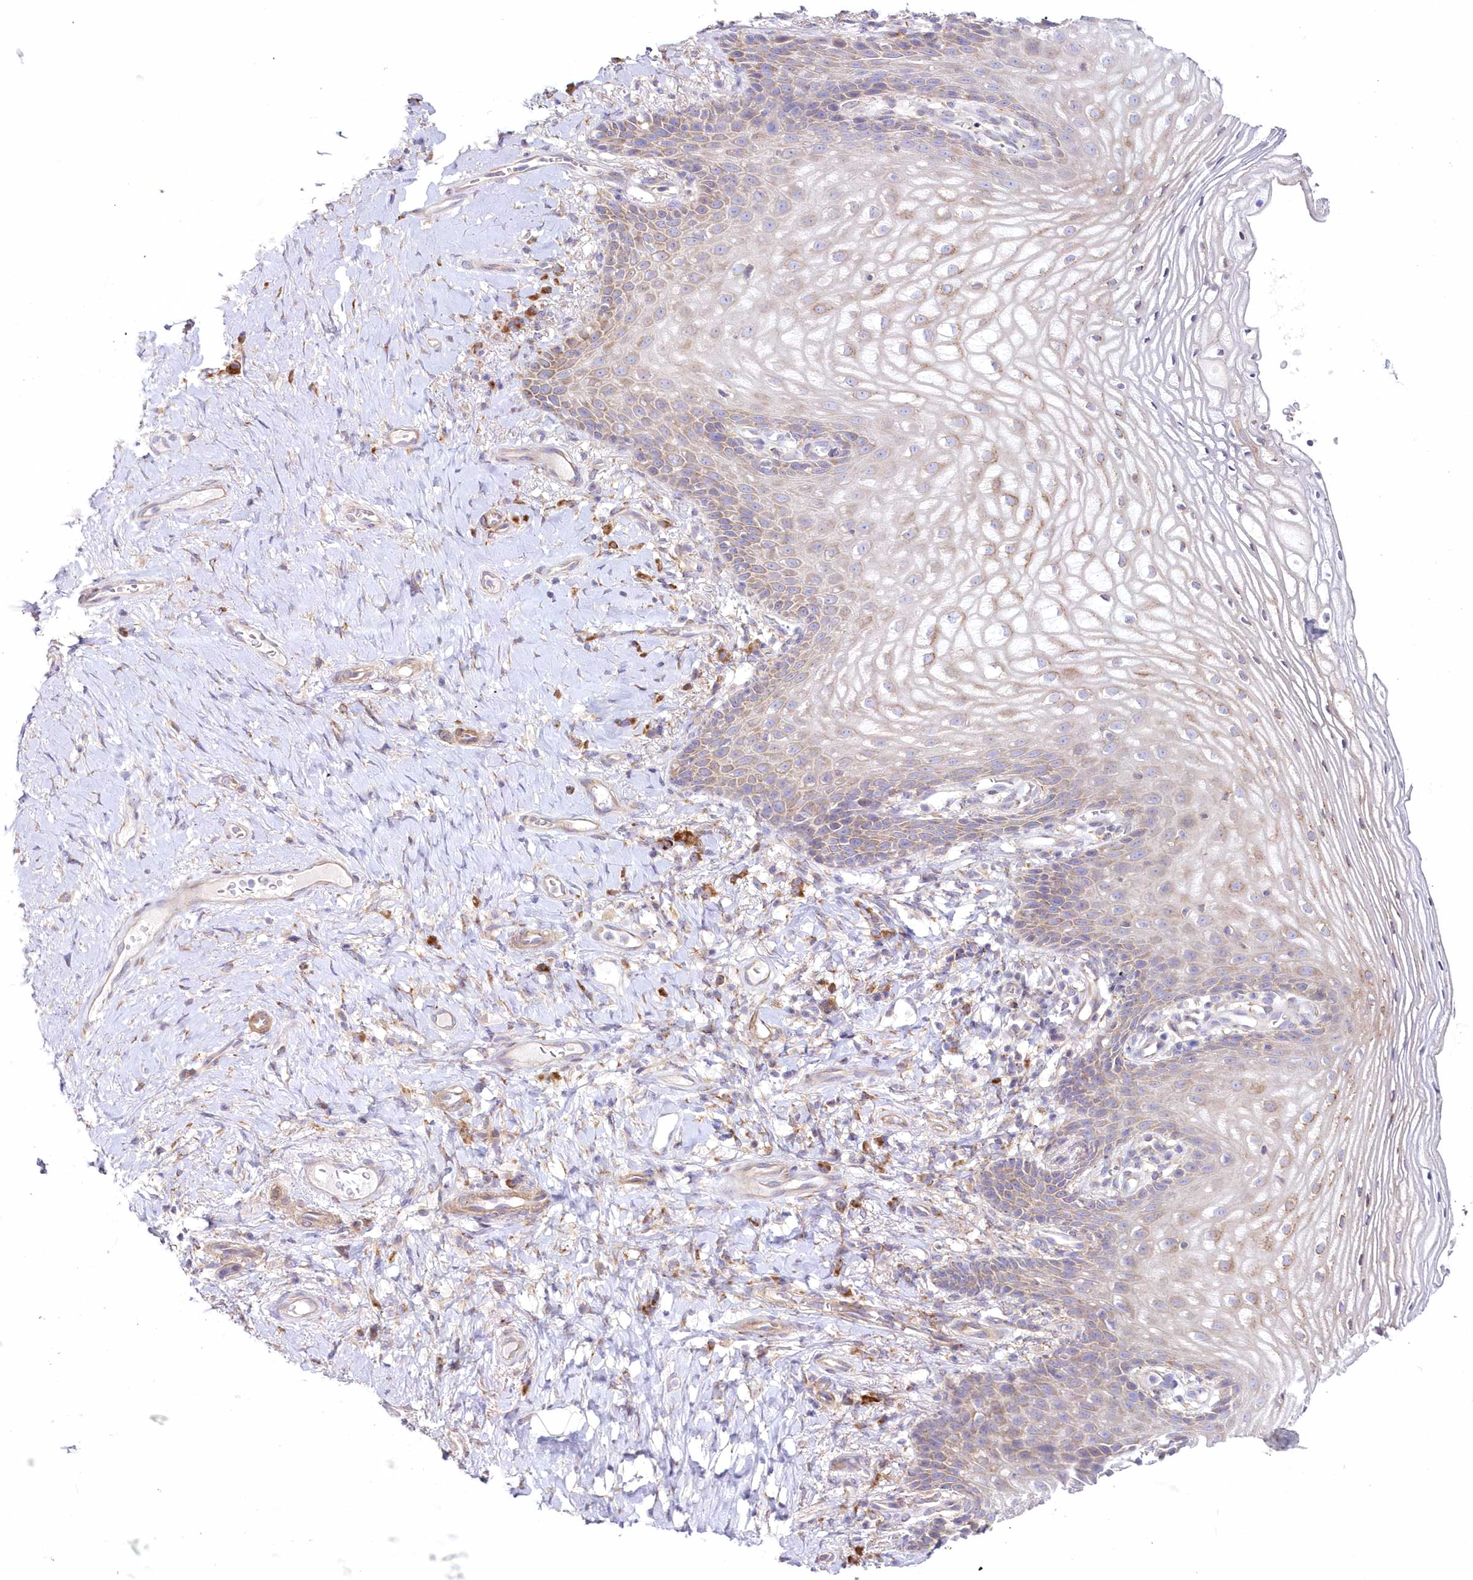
{"staining": {"intensity": "moderate", "quantity": "<25%", "location": "cytoplasmic/membranous"}, "tissue": "vagina", "cell_type": "Squamous epithelial cells", "image_type": "normal", "snomed": [{"axis": "morphology", "description": "Normal tissue, NOS"}, {"axis": "topography", "description": "Vagina"}], "caption": "Protein positivity by IHC displays moderate cytoplasmic/membranous positivity in approximately <25% of squamous epithelial cells in normal vagina. The staining was performed using DAB, with brown indicating positive protein expression. Nuclei are stained blue with hematoxylin.", "gene": "ARFGEF3", "patient": {"sex": "female", "age": 60}}